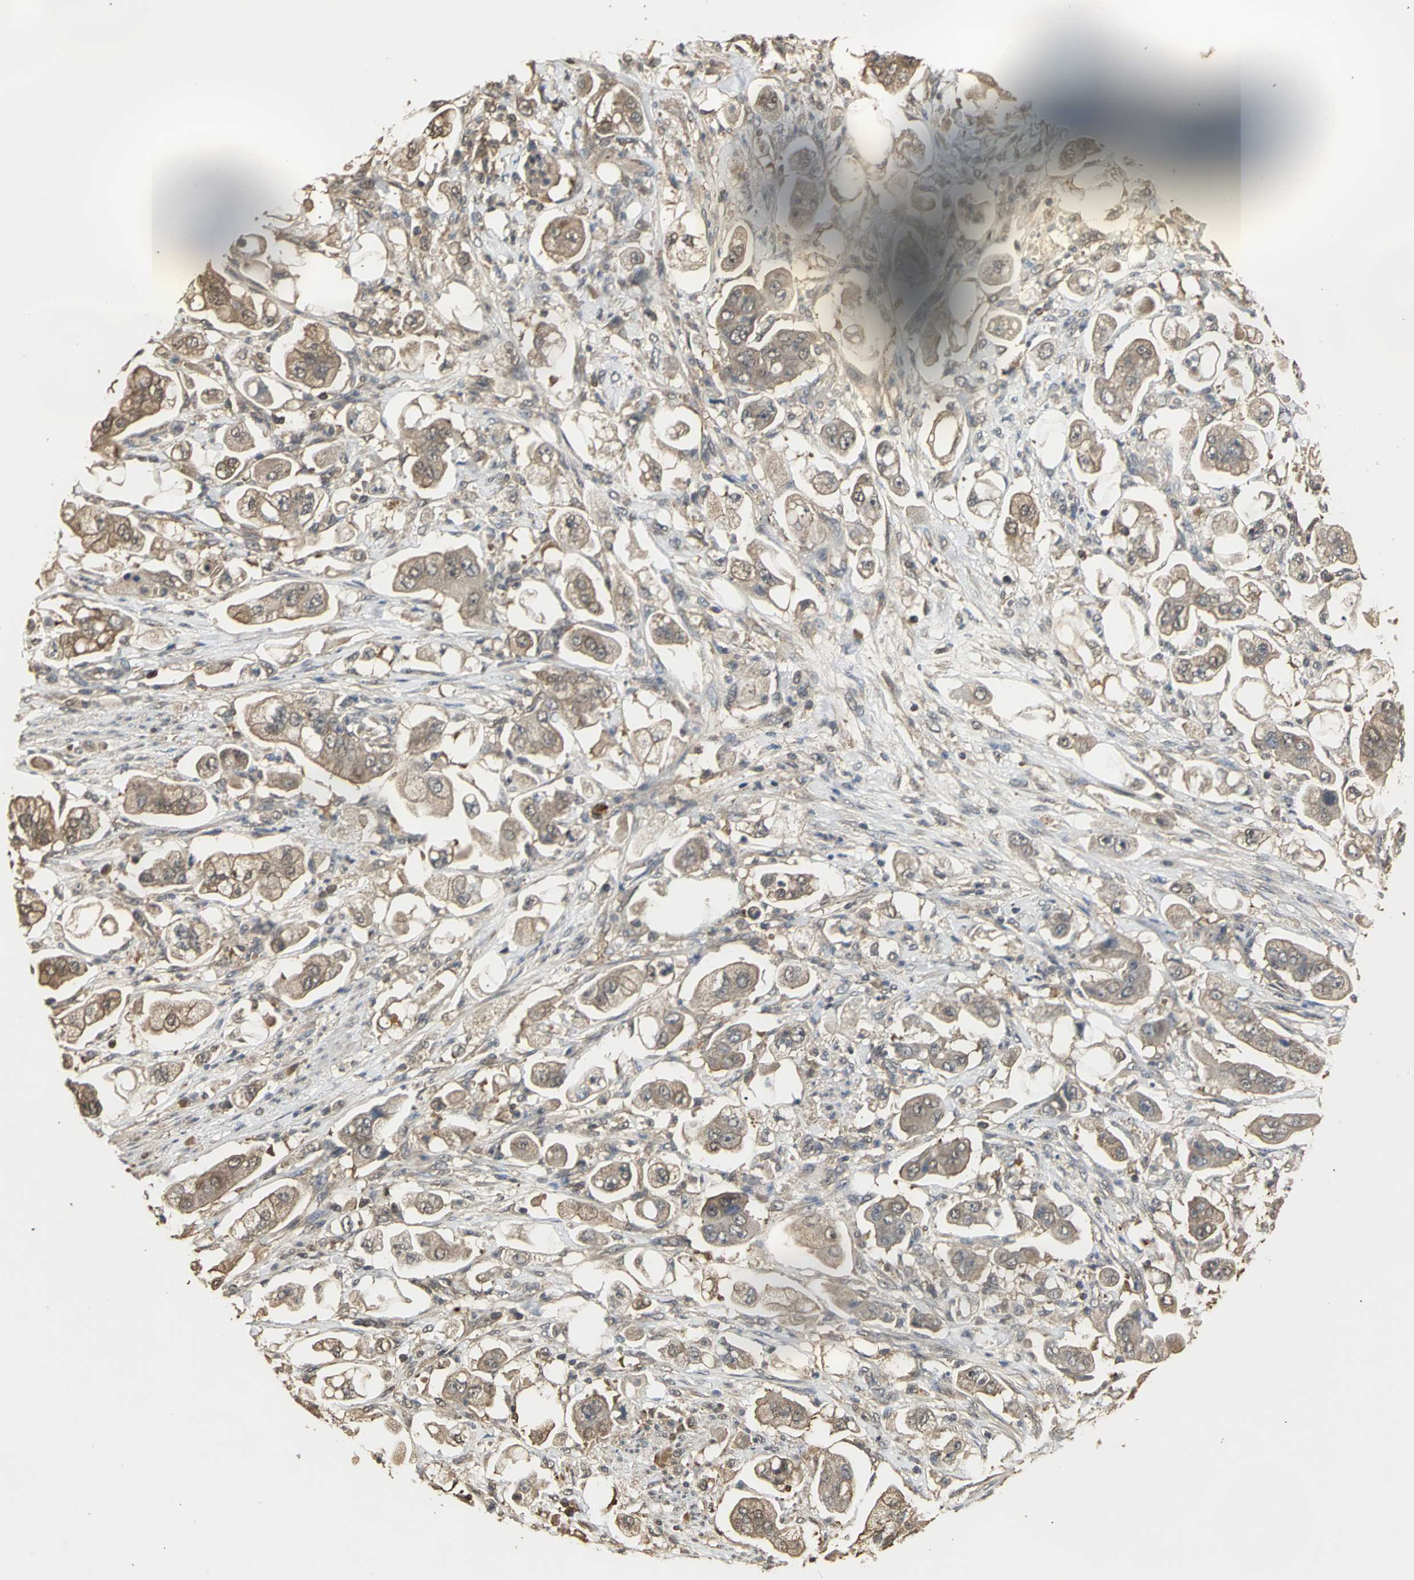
{"staining": {"intensity": "moderate", "quantity": ">75%", "location": "cytoplasmic/membranous"}, "tissue": "stomach cancer", "cell_type": "Tumor cells", "image_type": "cancer", "snomed": [{"axis": "morphology", "description": "Adenocarcinoma, NOS"}, {"axis": "topography", "description": "Stomach"}], "caption": "Stomach cancer stained for a protein (brown) shows moderate cytoplasmic/membranous positive positivity in approximately >75% of tumor cells.", "gene": "PARK7", "patient": {"sex": "male", "age": 62}}